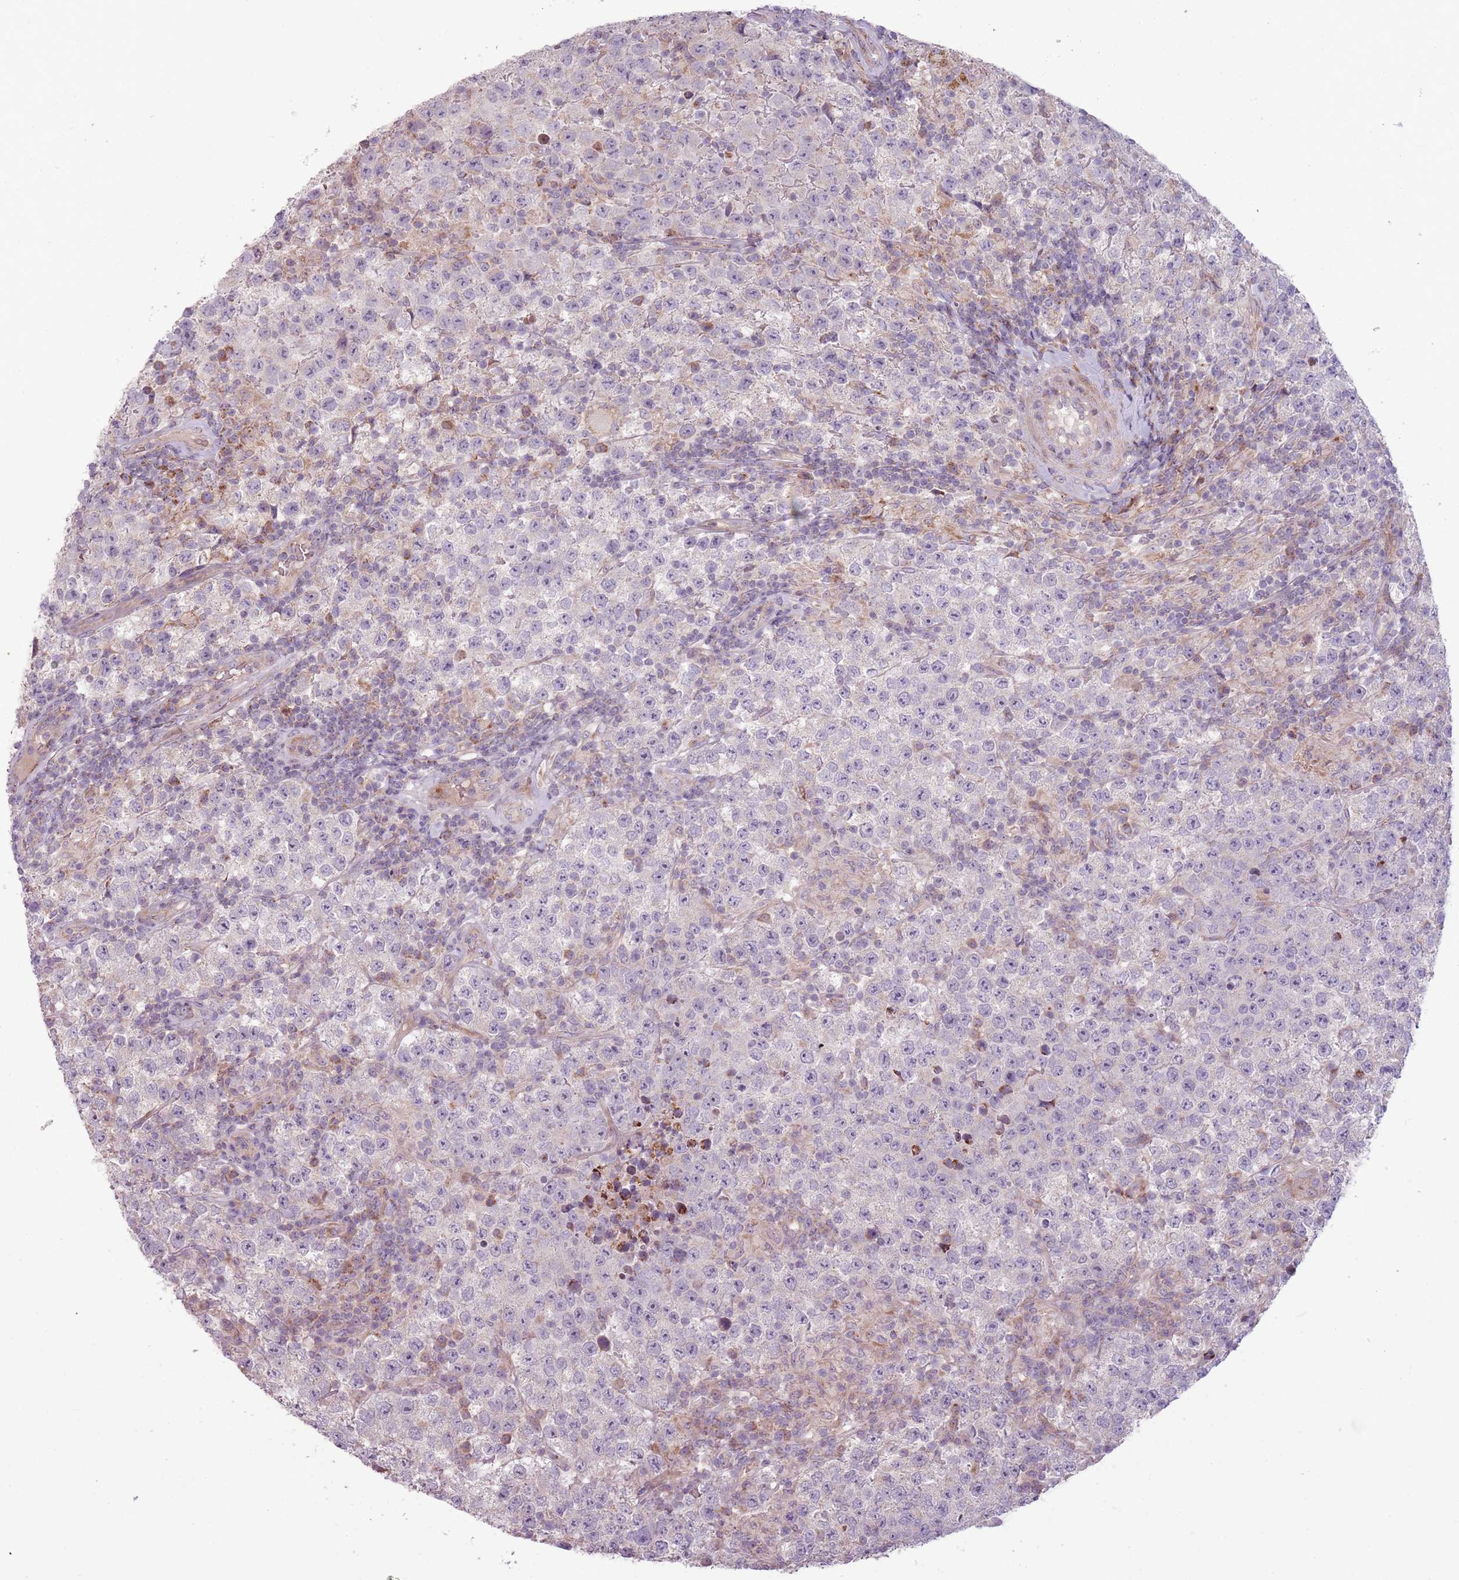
{"staining": {"intensity": "negative", "quantity": "none", "location": "none"}, "tissue": "testis cancer", "cell_type": "Tumor cells", "image_type": "cancer", "snomed": [{"axis": "morphology", "description": "Seminoma, NOS"}, {"axis": "morphology", "description": "Carcinoma, Embryonal, NOS"}, {"axis": "topography", "description": "Testis"}], "caption": "Immunohistochemical staining of human testis cancer exhibits no significant expression in tumor cells.", "gene": "ZNF530", "patient": {"sex": "male", "age": 41}}